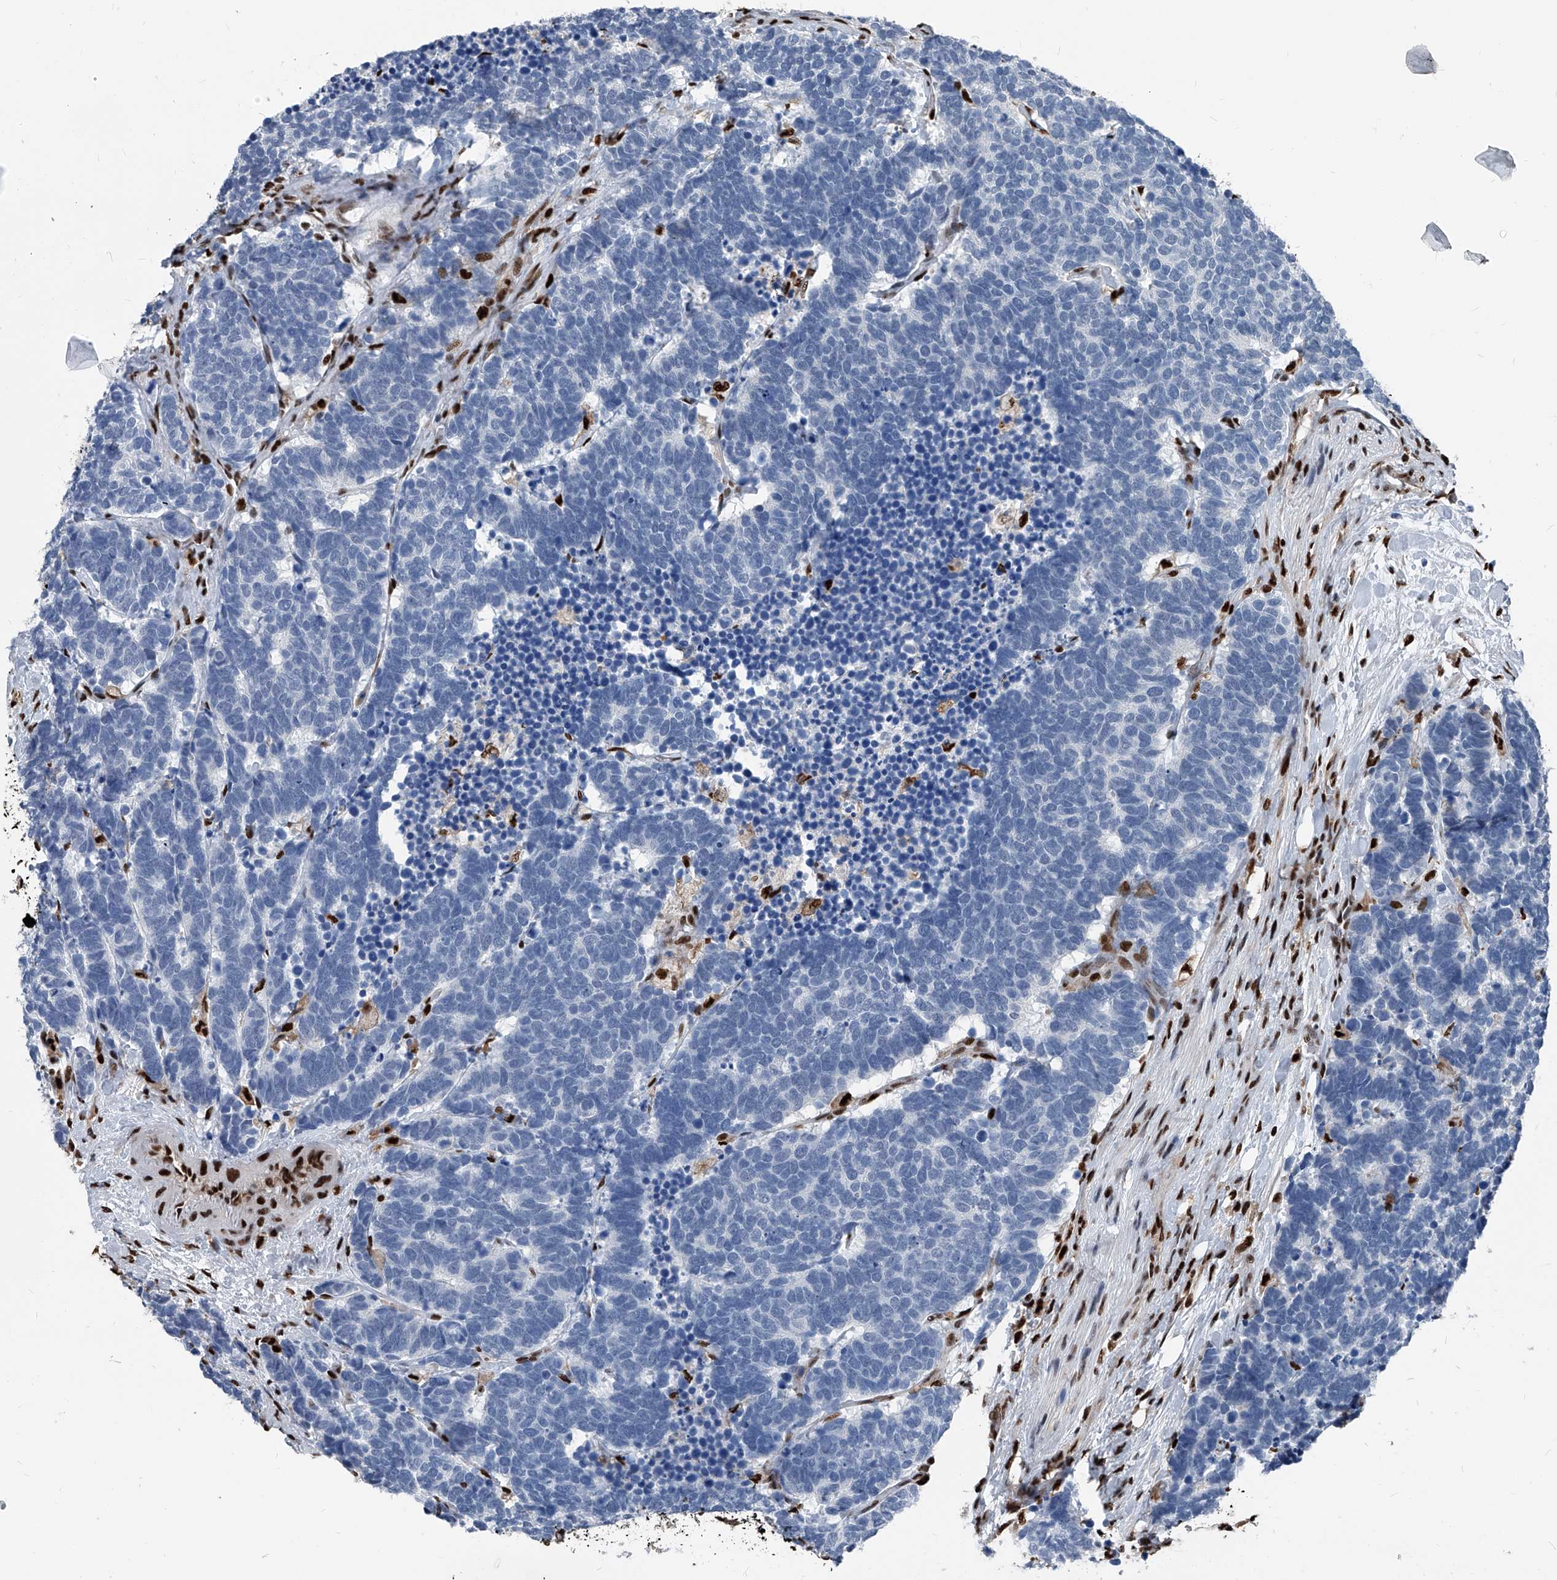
{"staining": {"intensity": "negative", "quantity": "none", "location": "none"}, "tissue": "carcinoid", "cell_type": "Tumor cells", "image_type": "cancer", "snomed": [{"axis": "morphology", "description": "Carcinoma, NOS"}, {"axis": "morphology", "description": "Carcinoid, malignant, NOS"}, {"axis": "topography", "description": "Urinary bladder"}], "caption": "Human carcinoid stained for a protein using IHC demonstrates no expression in tumor cells.", "gene": "FKBP5", "patient": {"sex": "male", "age": 57}}